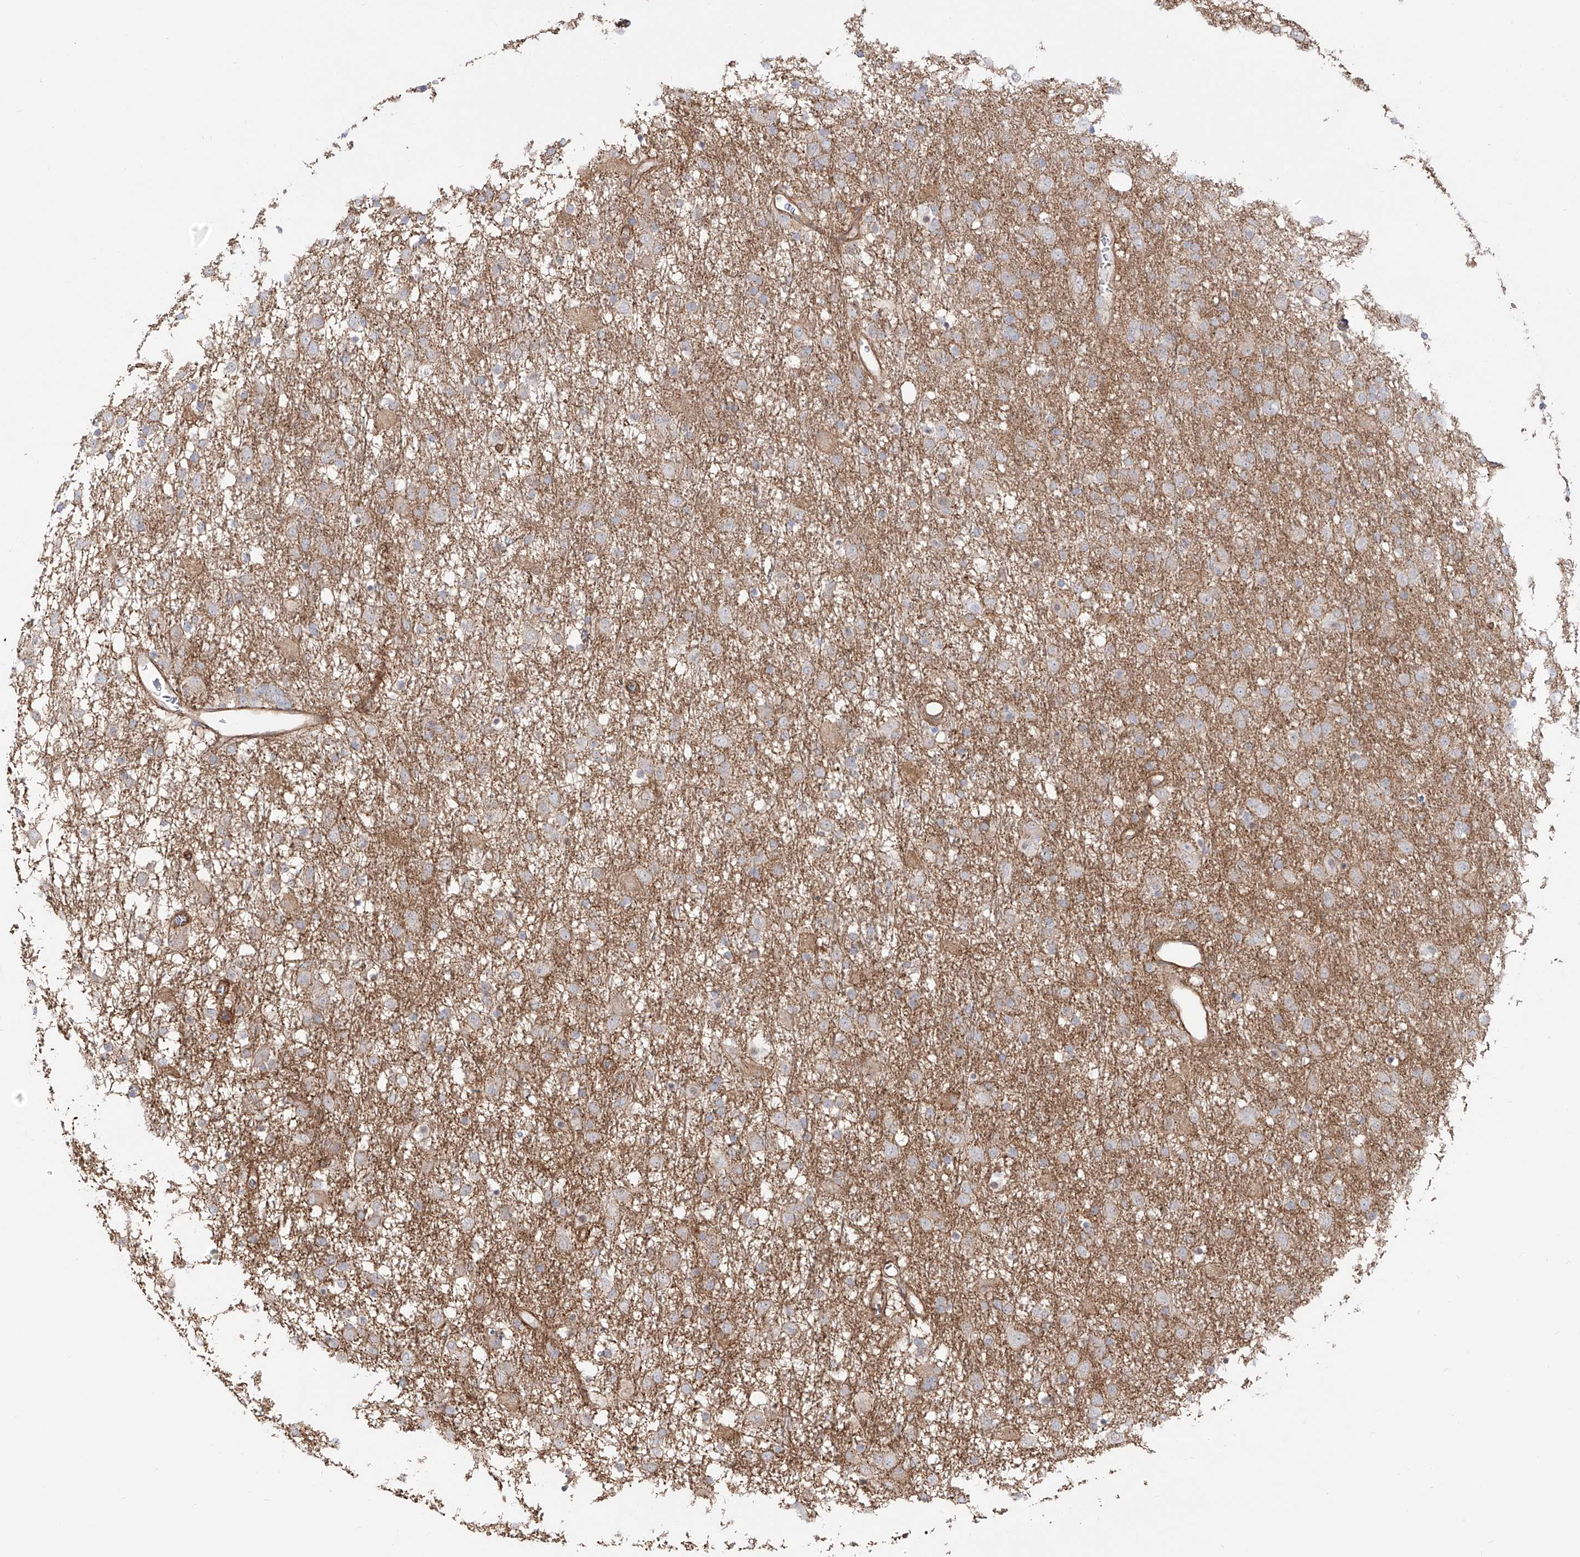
{"staining": {"intensity": "negative", "quantity": "none", "location": "none"}, "tissue": "glioma", "cell_type": "Tumor cells", "image_type": "cancer", "snomed": [{"axis": "morphology", "description": "Glioma, malignant, Low grade"}, {"axis": "topography", "description": "Brain"}], "caption": "This image is of glioma stained with immunohistochemistry to label a protein in brown with the nuclei are counter-stained blue. There is no positivity in tumor cells.", "gene": "ZNF180", "patient": {"sex": "male", "age": 65}}